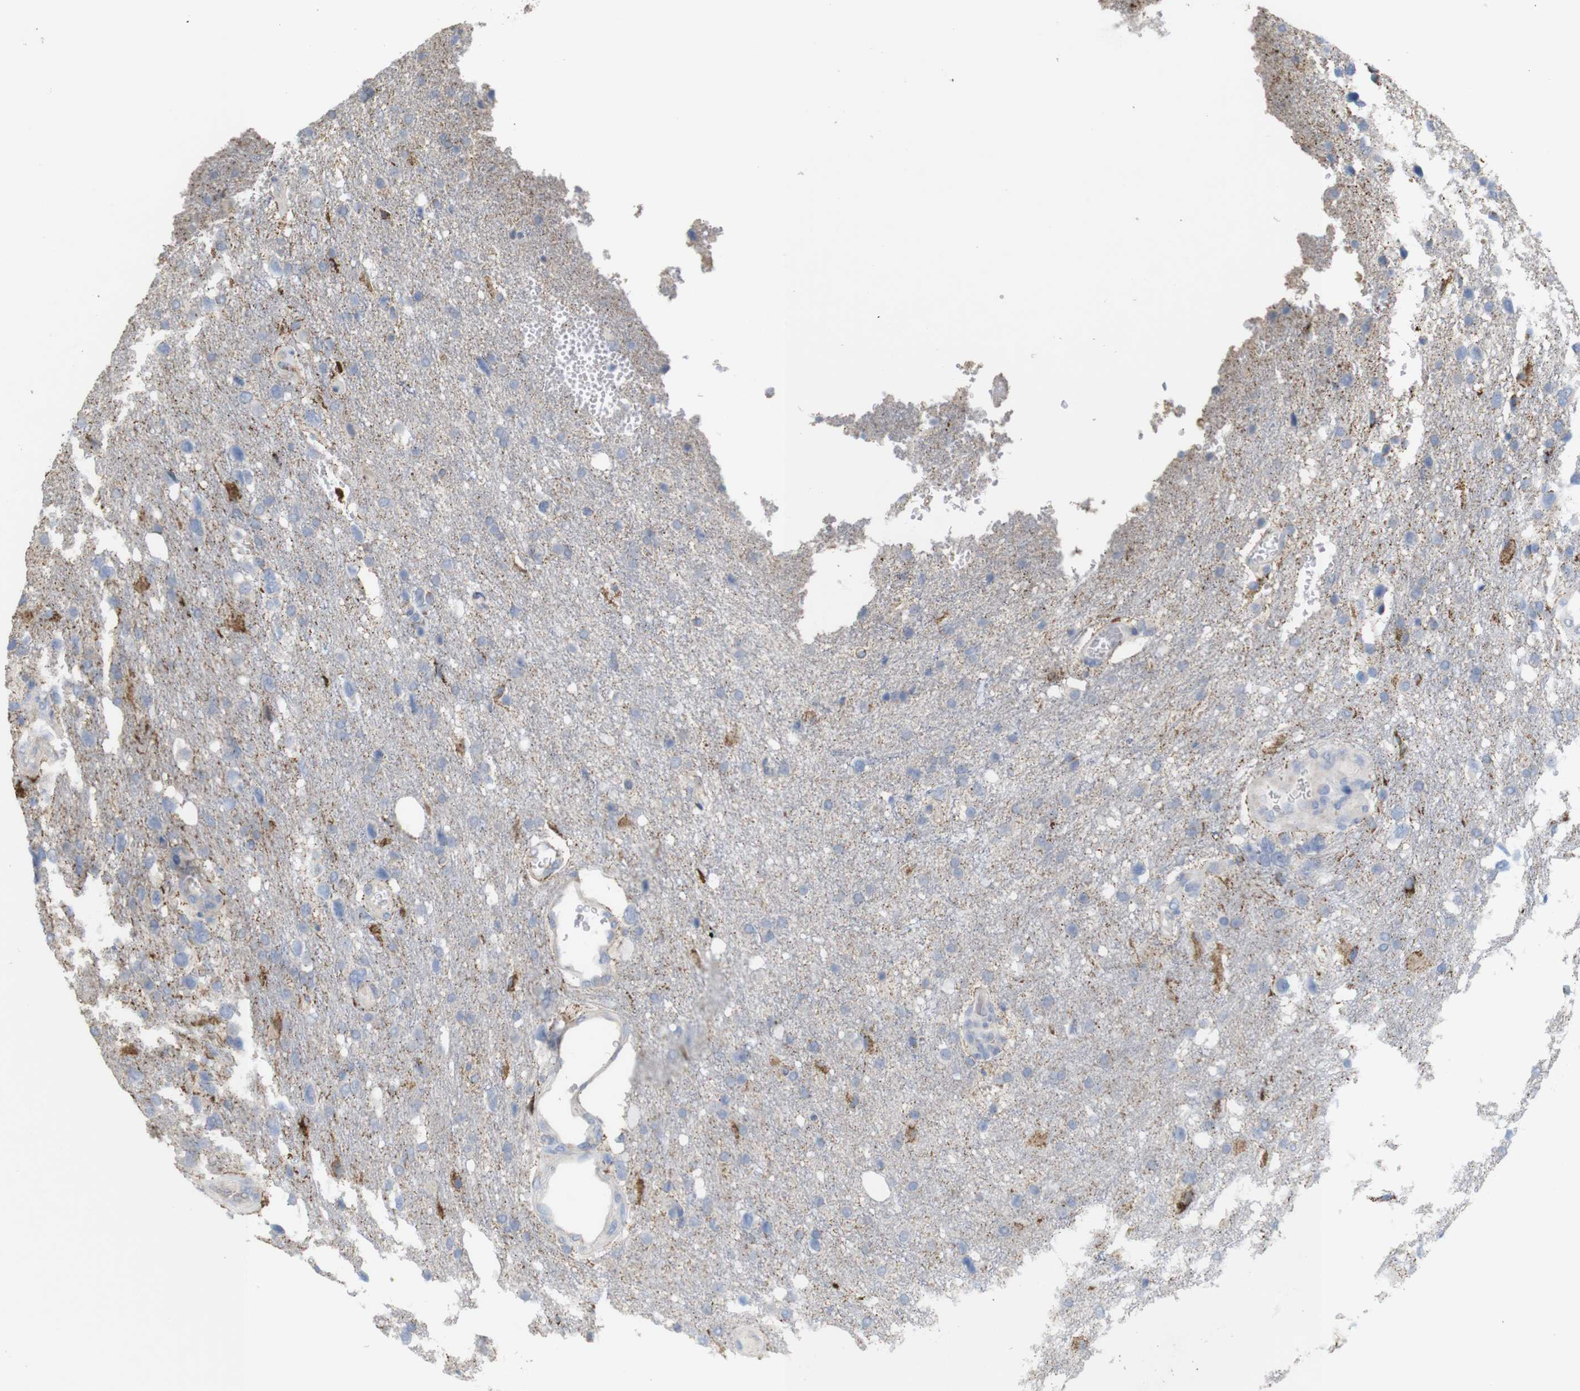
{"staining": {"intensity": "strong", "quantity": "<25%", "location": "cytoplasmic/membranous"}, "tissue": "glioma", "cell_type": "Tumor cells", "image_type": "cancer", "snomed": [{"axis": "morphology", "description": "Glioma, malignant, High grade"}, {"axis": "topography", "description": "Brain"}], "caption": "Protein analysis of high-grade glioma (malignant) tissue exhibits strong cytoplasmic/membranous expression in approximately <25% of tumor cells.", "gene": "PTPRR", "patient": {"sex": "female", "age": 58}}